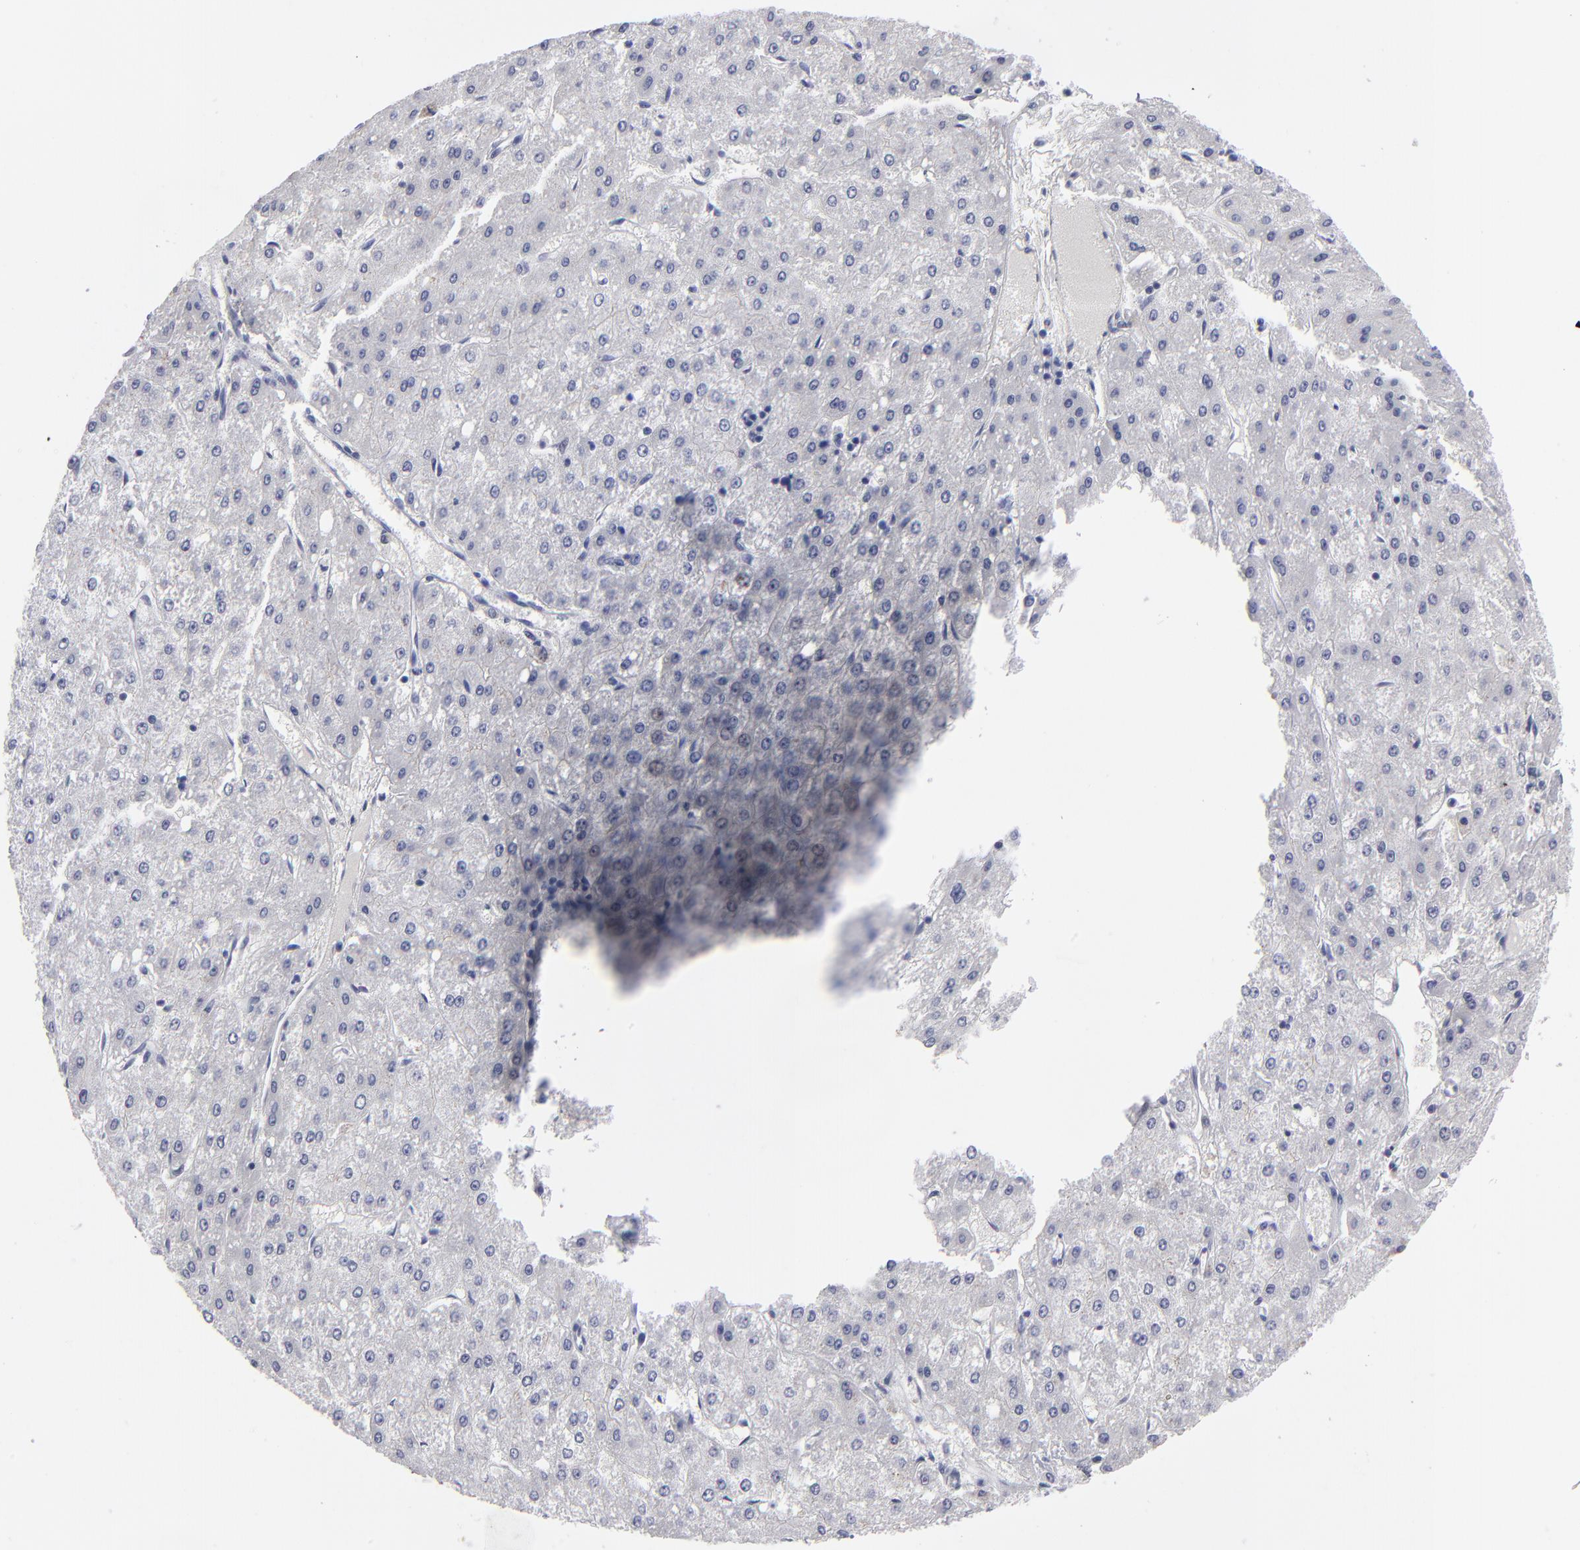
{"staining": {"intensity": "negative", "quantity": "none", "location": "none"}, "tissue": "liver cancer", "cell_type": "Tumor cells", "image_type": "cancer", "snomed": [{"axis": "morphology", "description": "Carcinoma, Hepatocellular, NOS"}, {"axis": "topography", "description": "Liver"}], "caption": "This is an immunohistochemistry image of hepatocellular carcinoma (liver). There is no staining in tumor cells.", "gene": "CADM3", "patient": {"sex": "female", "age": 52}}